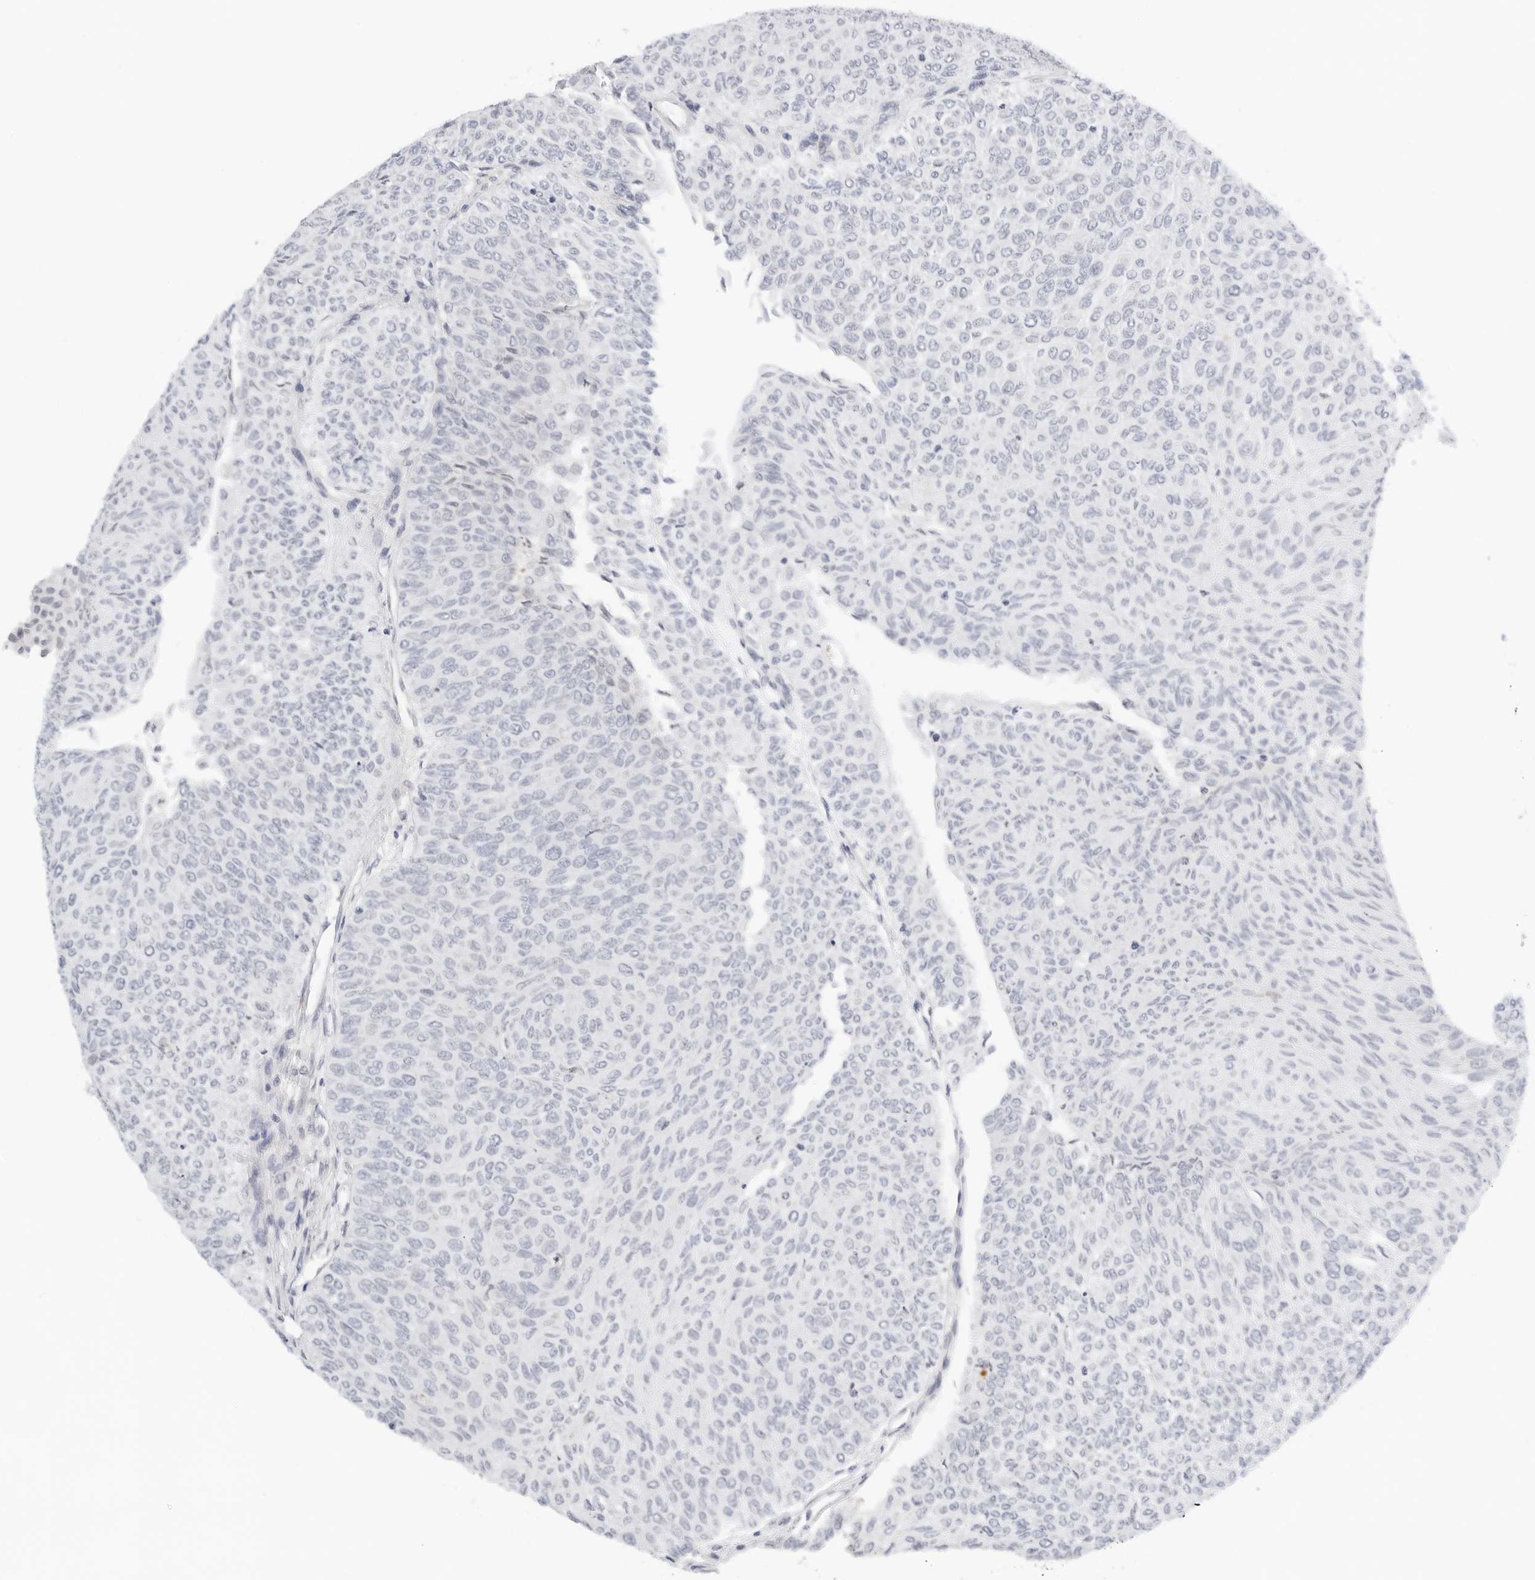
{"staining": {"intensity": "negative", "quantity": "none", "location": "none"}, "tissue": "urothelial cancer", "cell_type": "Tumor cells", "image_type": "cancer", "snomed": [{"axis": "morphology", "description": "Urothelial carcinoma, Low grade"}, {"axis": "topography", "description": "Urinary bladder"}], "caption": "This is a histopathology image of immunohistochemistry staining of low-grade urothelial carcinoma, which shows no staining in tumor cells.", "gene": "PKDCC", "patient": {"sex": "male", "age": 78}}